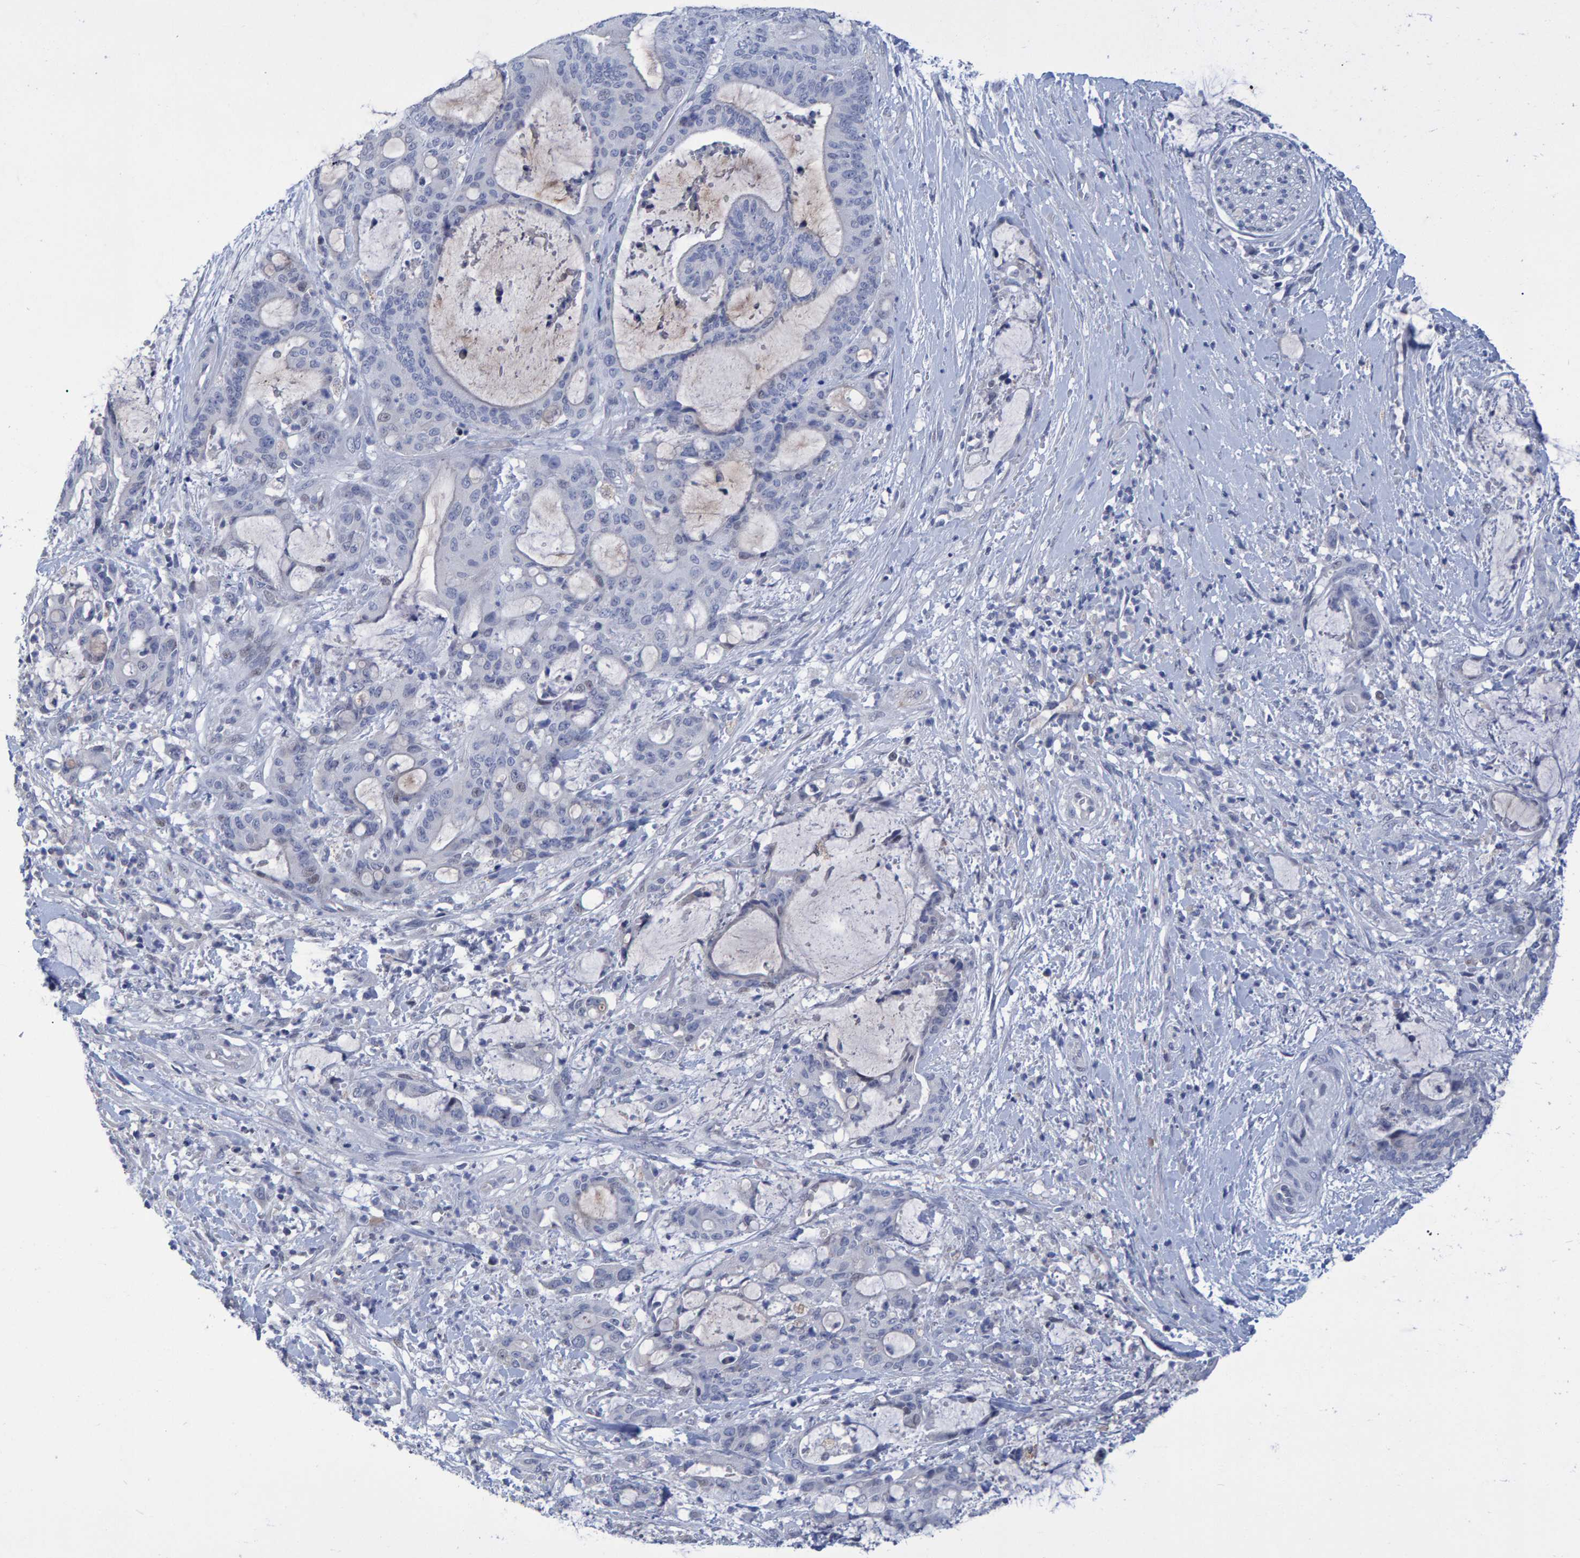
{"staining": {"intensity": "negative", "quantity": "none", "location": "none"}, "tissue": "liver cancer", "cell_type": "Tumor cells", "image_type": "cancer", "snomed": [{"axis": "morphology", "description": "Normal tissue, NOS"}, {"axis": "morphology", "description": "Cholangiocarcinoma"}, {"axis": "topography", "description": "Liver"}, {"axis": "topography", "description": "Peripheral nerve tissue"}], "caption": "This micrograph is of liver cancer (cholangiocarcinoma) stained with immunohistochemistry to label a protein in brown with the nuclei are counter-stained blue. There is no expression in tumor cells.", "gene": "PROCA1", "patient": {"sex": "female", "age": 73}}